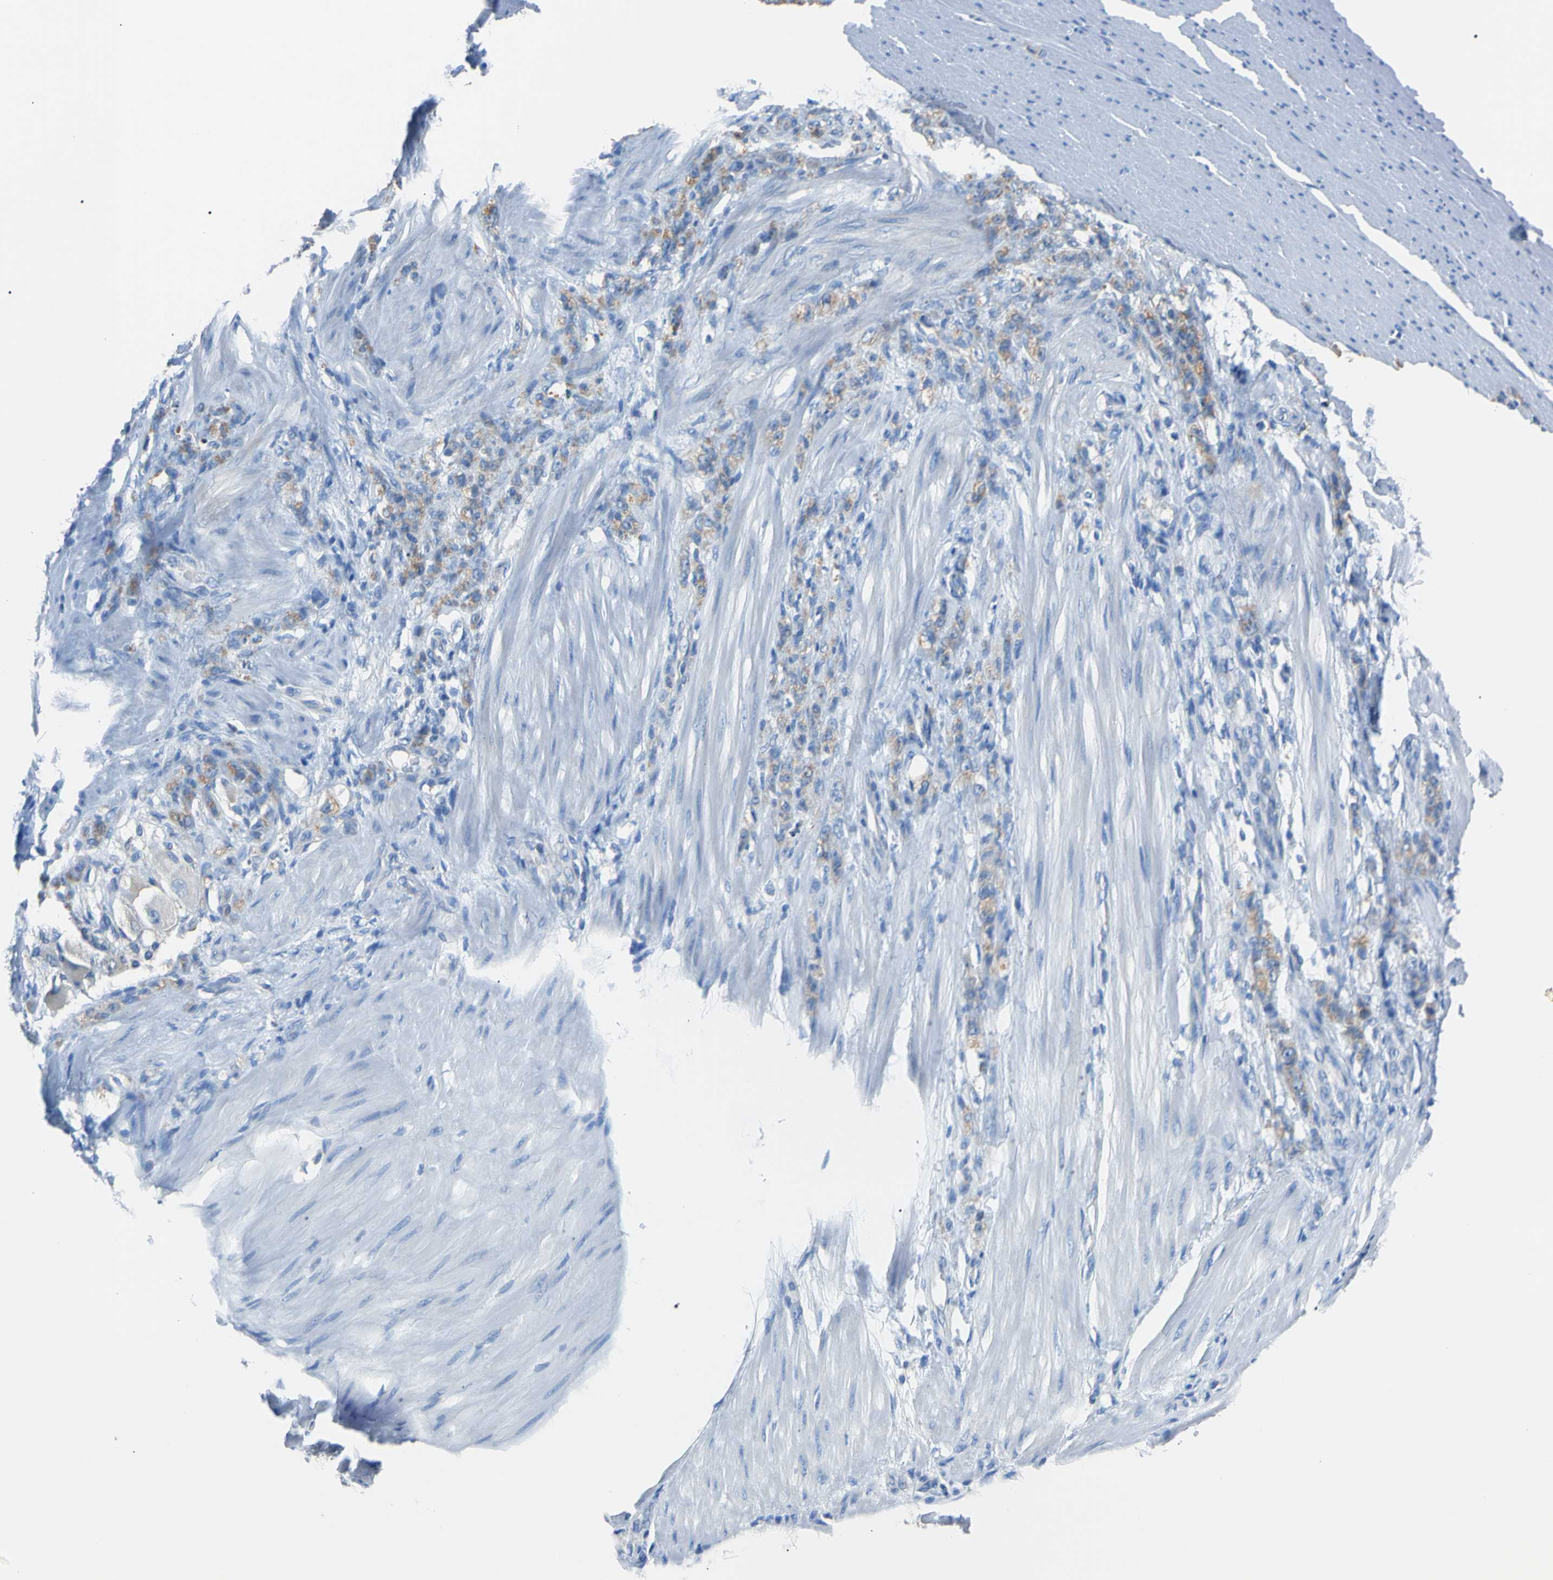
{"staining": {"intensity": "moderate", "quantity": ">75%", "location": "cytoplasmic/membranous"}, "tissue": "stomach cancer", "cell_type": "Tumor cells", "image_type": "cancer", "snomed": [{"axis": "morphology", "description": "Adenocarcinoma, NOS"}, {"axis": "topography", "description": "Stomach"}], "caption": "High-power microscopy captured an immunohistochemistry (IHC) histopathology image of stomach cancer, revealing moderate cytoplasmic/membranous positivity in approximately >75% of tumor cells. Using DAB (brown) and hematoxylin (blue) stains, captured at high magnification using brightfield microscopy.", "gene": "CLPP", "patient": {"sex": "male", "age": 82}}